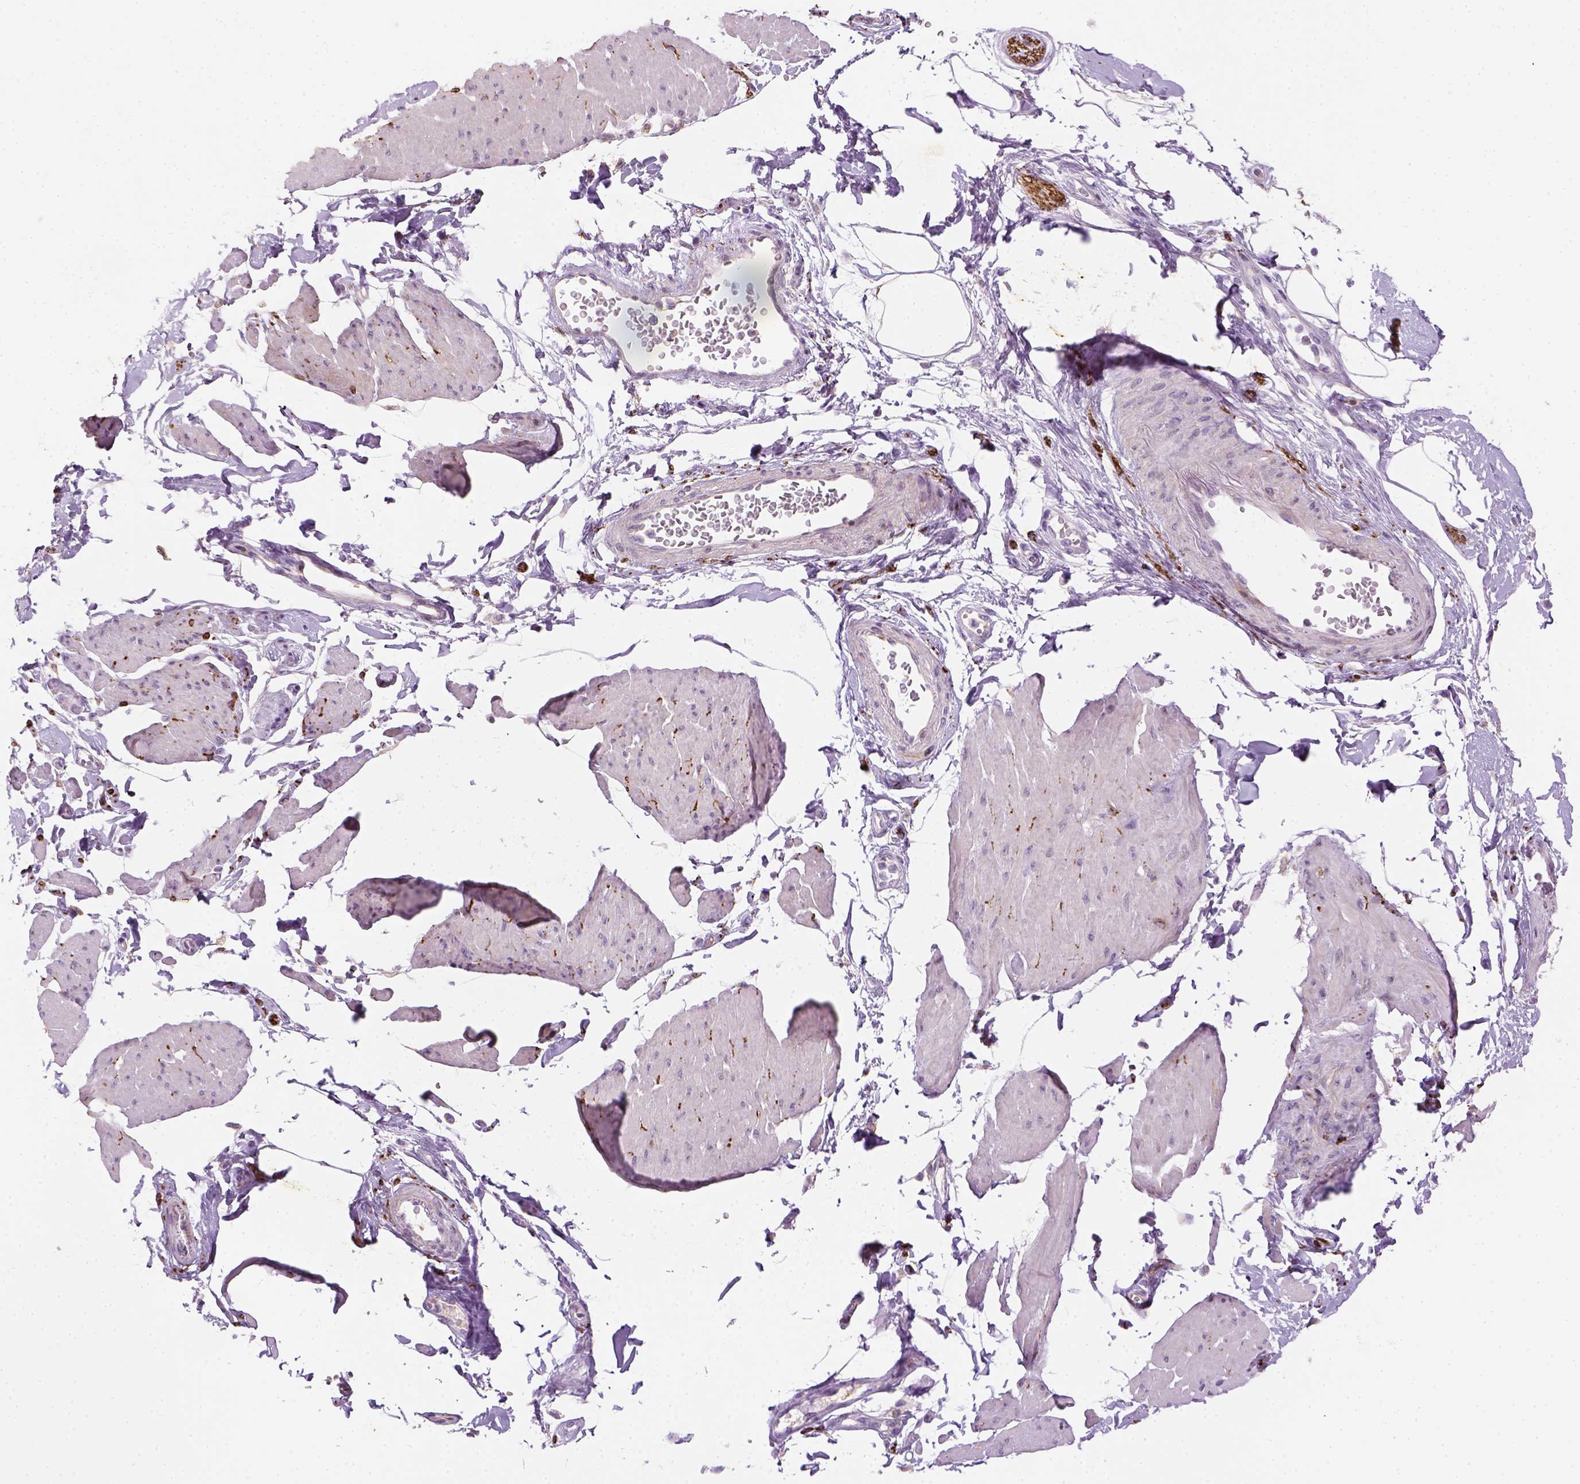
{"staining": {"intensity": "weak", "quantity": "<25%", "location": "cytoplasmic/membranous"}, "tissue": "smooth muscle", "cell_type": "Smooth muscle cells", "image_type": "normal", "snomed": [{"axis": "morphology", "description": "Normal tissue, NOS"}, {"axis": "topography", "description": "Adipose tissue"}, {"axis": "topography", "description": "Smooth muscle"}, {"axis": "topography", "description": "Peripheral nerve tissue"}], "caption": "Protein analysis of normal smooth muscle shows no significant positivity in smooth muscle cells.", "gene": "CACNB1", "patient": {"sex": "male", "age": 83}}